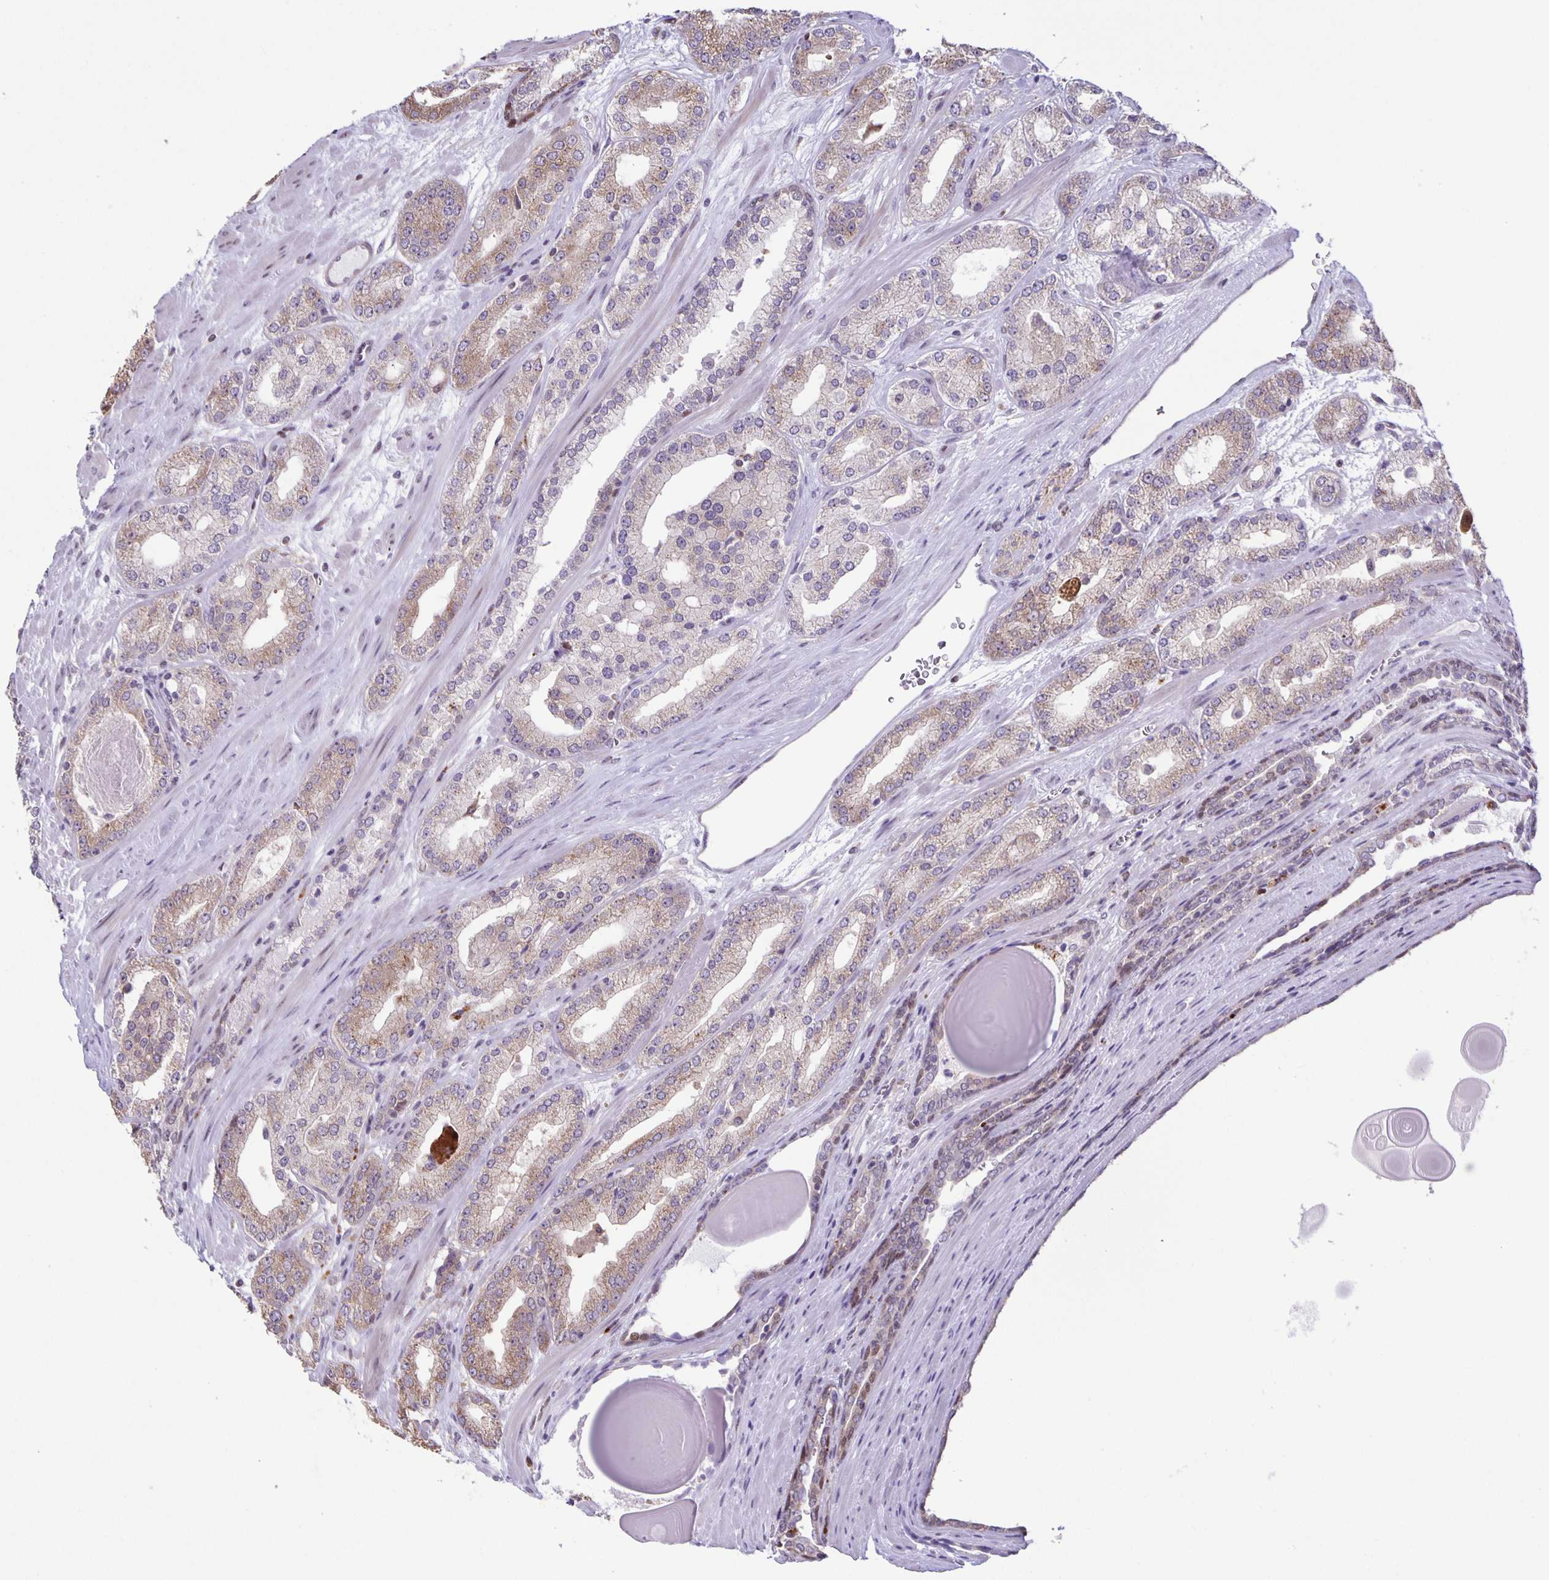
{"staining": {"intensity": "weak", "quantity": "25%-75%", "location": "cytoplasmic/membranous"}, "tissue": "prostate cancer", "cell_type": "Tumor cells", "image_type": "cancer", "snomed": [{"axis": "morphology", "description": "Adenocarcinoma, High grade"}, {"axis": "topography", "description": "Prostate"}], "caption": "Prostate cancer stained with a brown dye demonstrates weak cytoplasmic/membranous positive staining in approximately 25%-75% of tumor cells.", "gene": "MAPK12", "patient": {"sex": "male", "age": 64}}